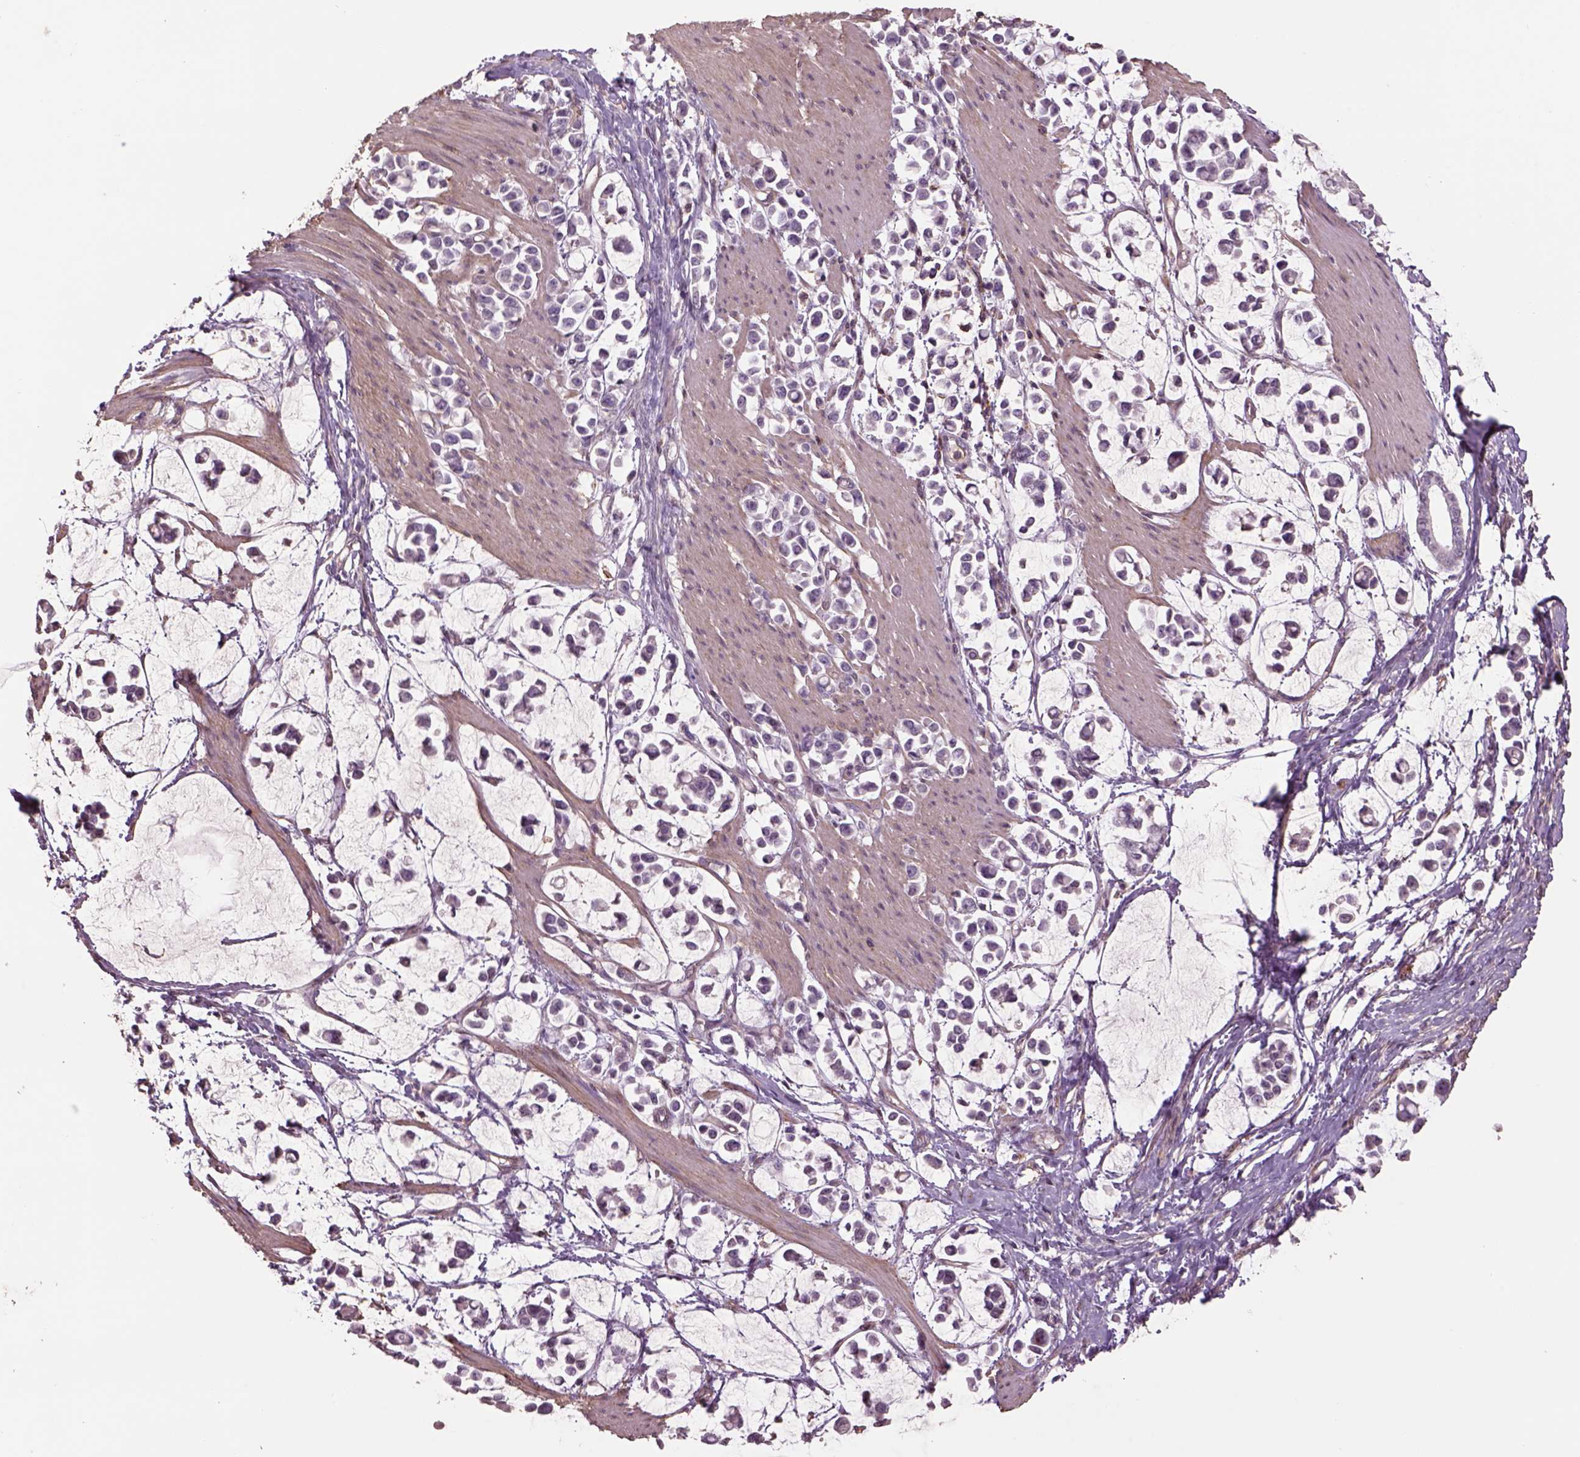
{"staining": {"intensity": "negative", "quantity": "none", "location": "none"}, "tissue": "stomach cancer", "cell_type": "Tumor cells", "image_type": "cancer", "snomed": [{"axis": "morphology", "description": "Adenocarcinoma, NOS"}, {"axis": "topography", "description": "Stomach"}], "caption": "A histopathology image of stomach cancer stained for a protein exhibits no brown staining in tumor cells. (DAB IHC, high magnification).", "gene": "LIN7A", "patient": {"sex": "male", "age": 82}}